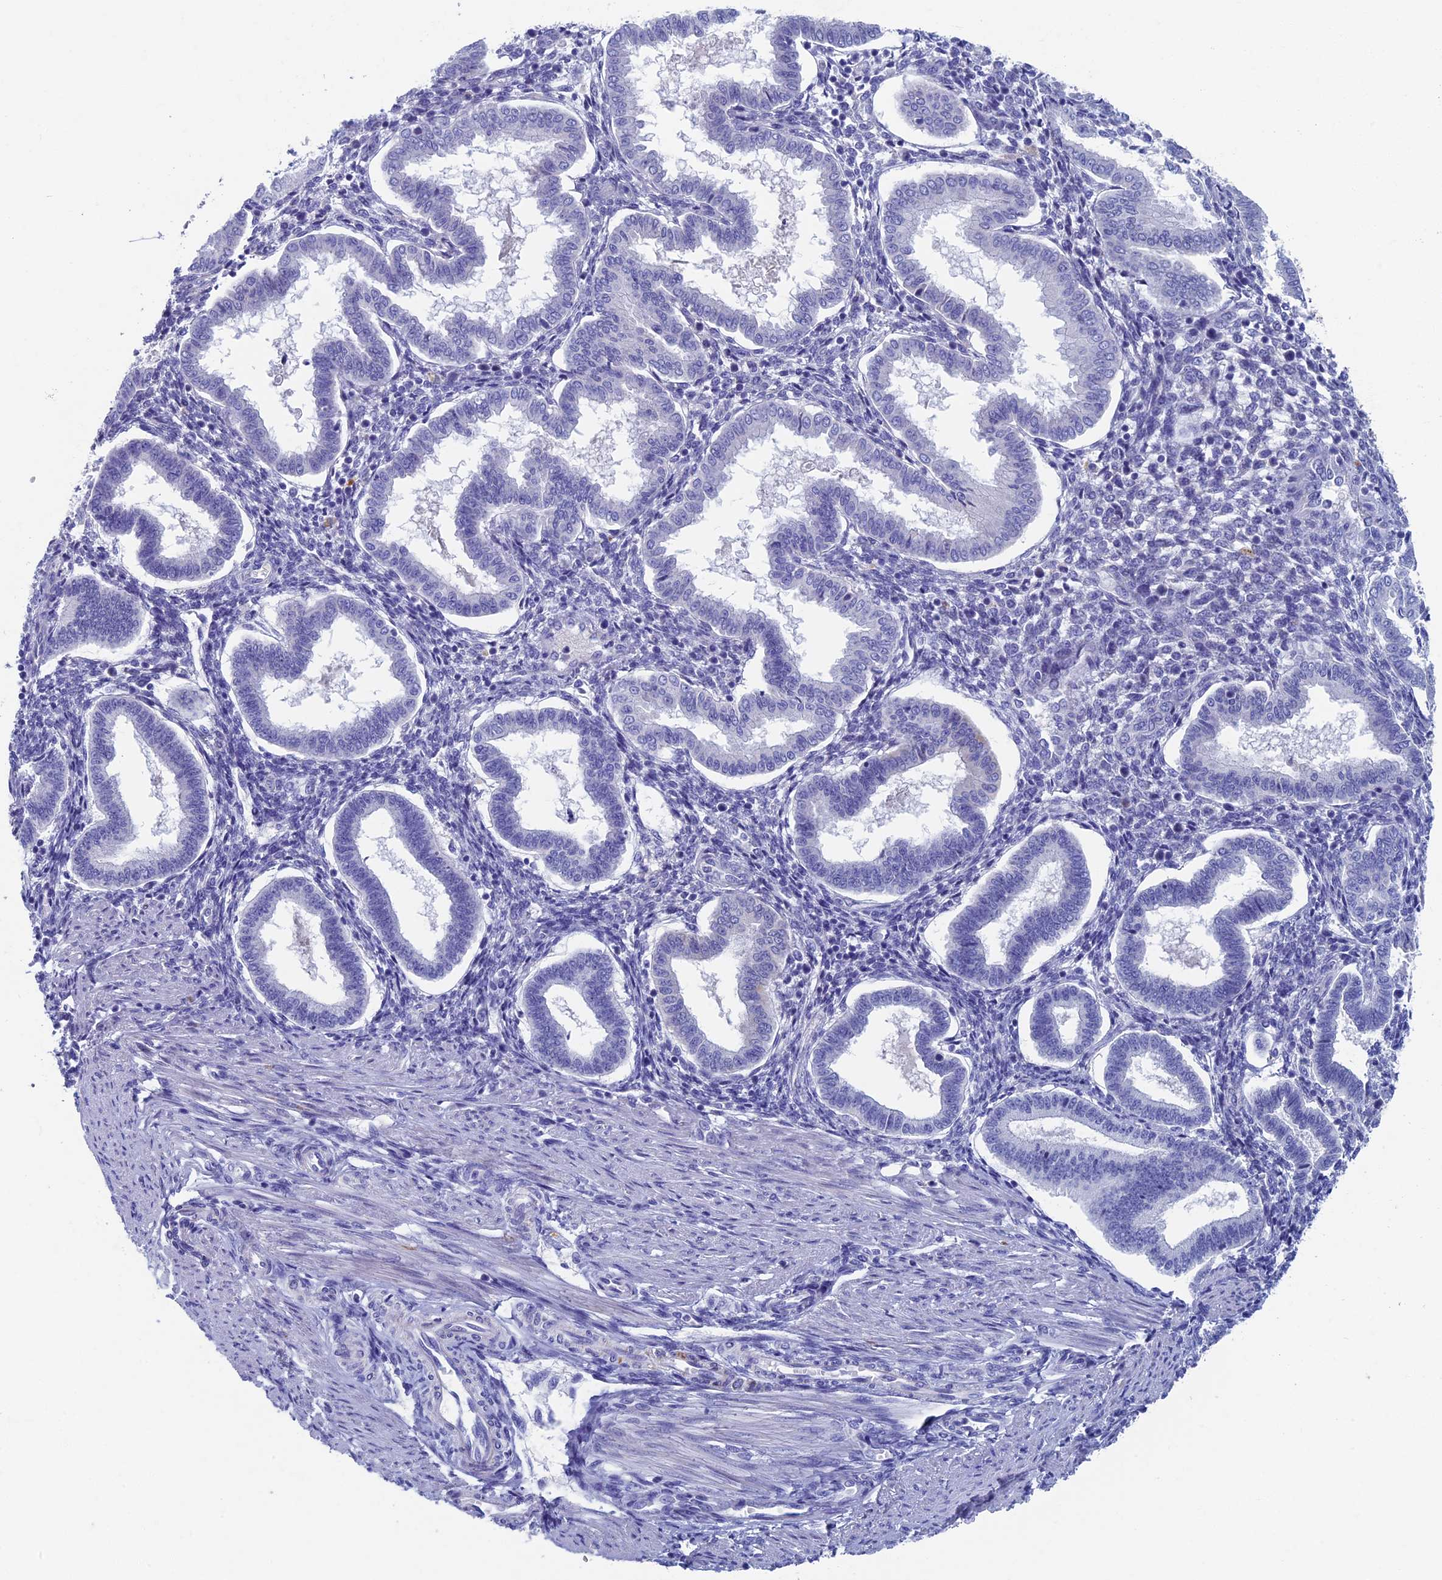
{"staining": {"intensity": "negative", "quantity": "none", "location": "none"}, "tissue": "endometrium", "cell_type": "Cells in endometrial stroma", "image_type": "normal", "snomed": [{"axis": "morphology", "description": "Normal tissue, NOS"}, {"axis": "topography", "description": "Endometrium"}], "caption": "Immunohistochemistry (IHC) image of benign endometrium: endometrium stained with DAB (3,3'-diaminobenzidine) reveals no significant protein expression in cells in endometrial stroma. The staining was performed using DAB to visualize the protein expression in brown, while the nuclei were stained in blue with hematoxylin (Magnification: 20x).", "gene": "OAT", "patient": {"sex": "female", "age": 24}}